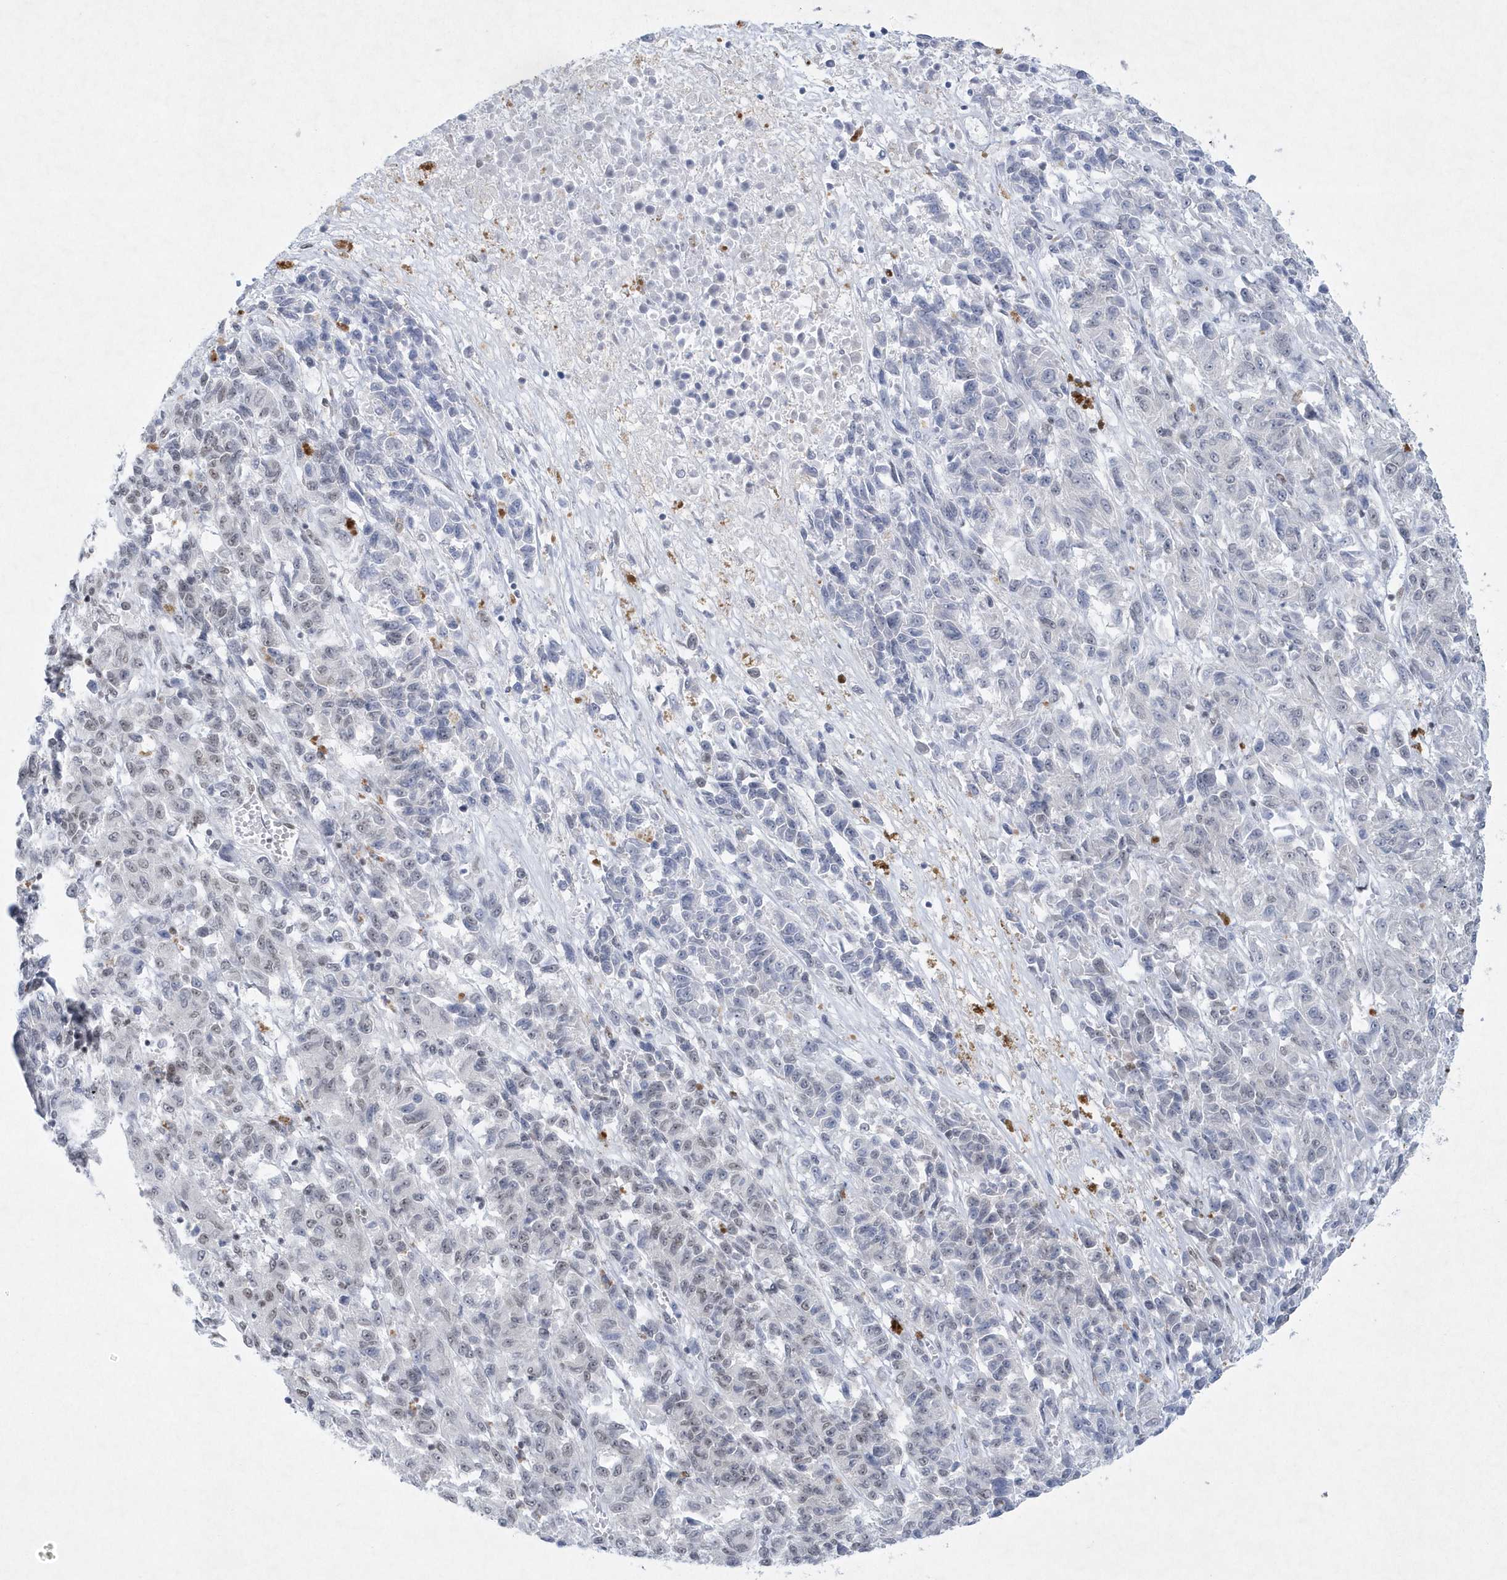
{"staining": {"intensity": "weak", "quantity": "<25%", "location": "nuclear"}, "tissue": "melanoma", "cell_type": "Tumor cells", "image_type": "cancer", "snomed": [{"axis": "morphology", "description": "Malignant melanoma, Metastatic site"}, {"axis": "topography", "description": "Lung"}], "caption": "This is a histopathology image of immunohistochemistry (IHC) staining of malignant melanoma (metastatic site), which shows no expression in tumor cells.", "gene": "DCLRE1A", "patient": {"sex": "male", "age": 64}}